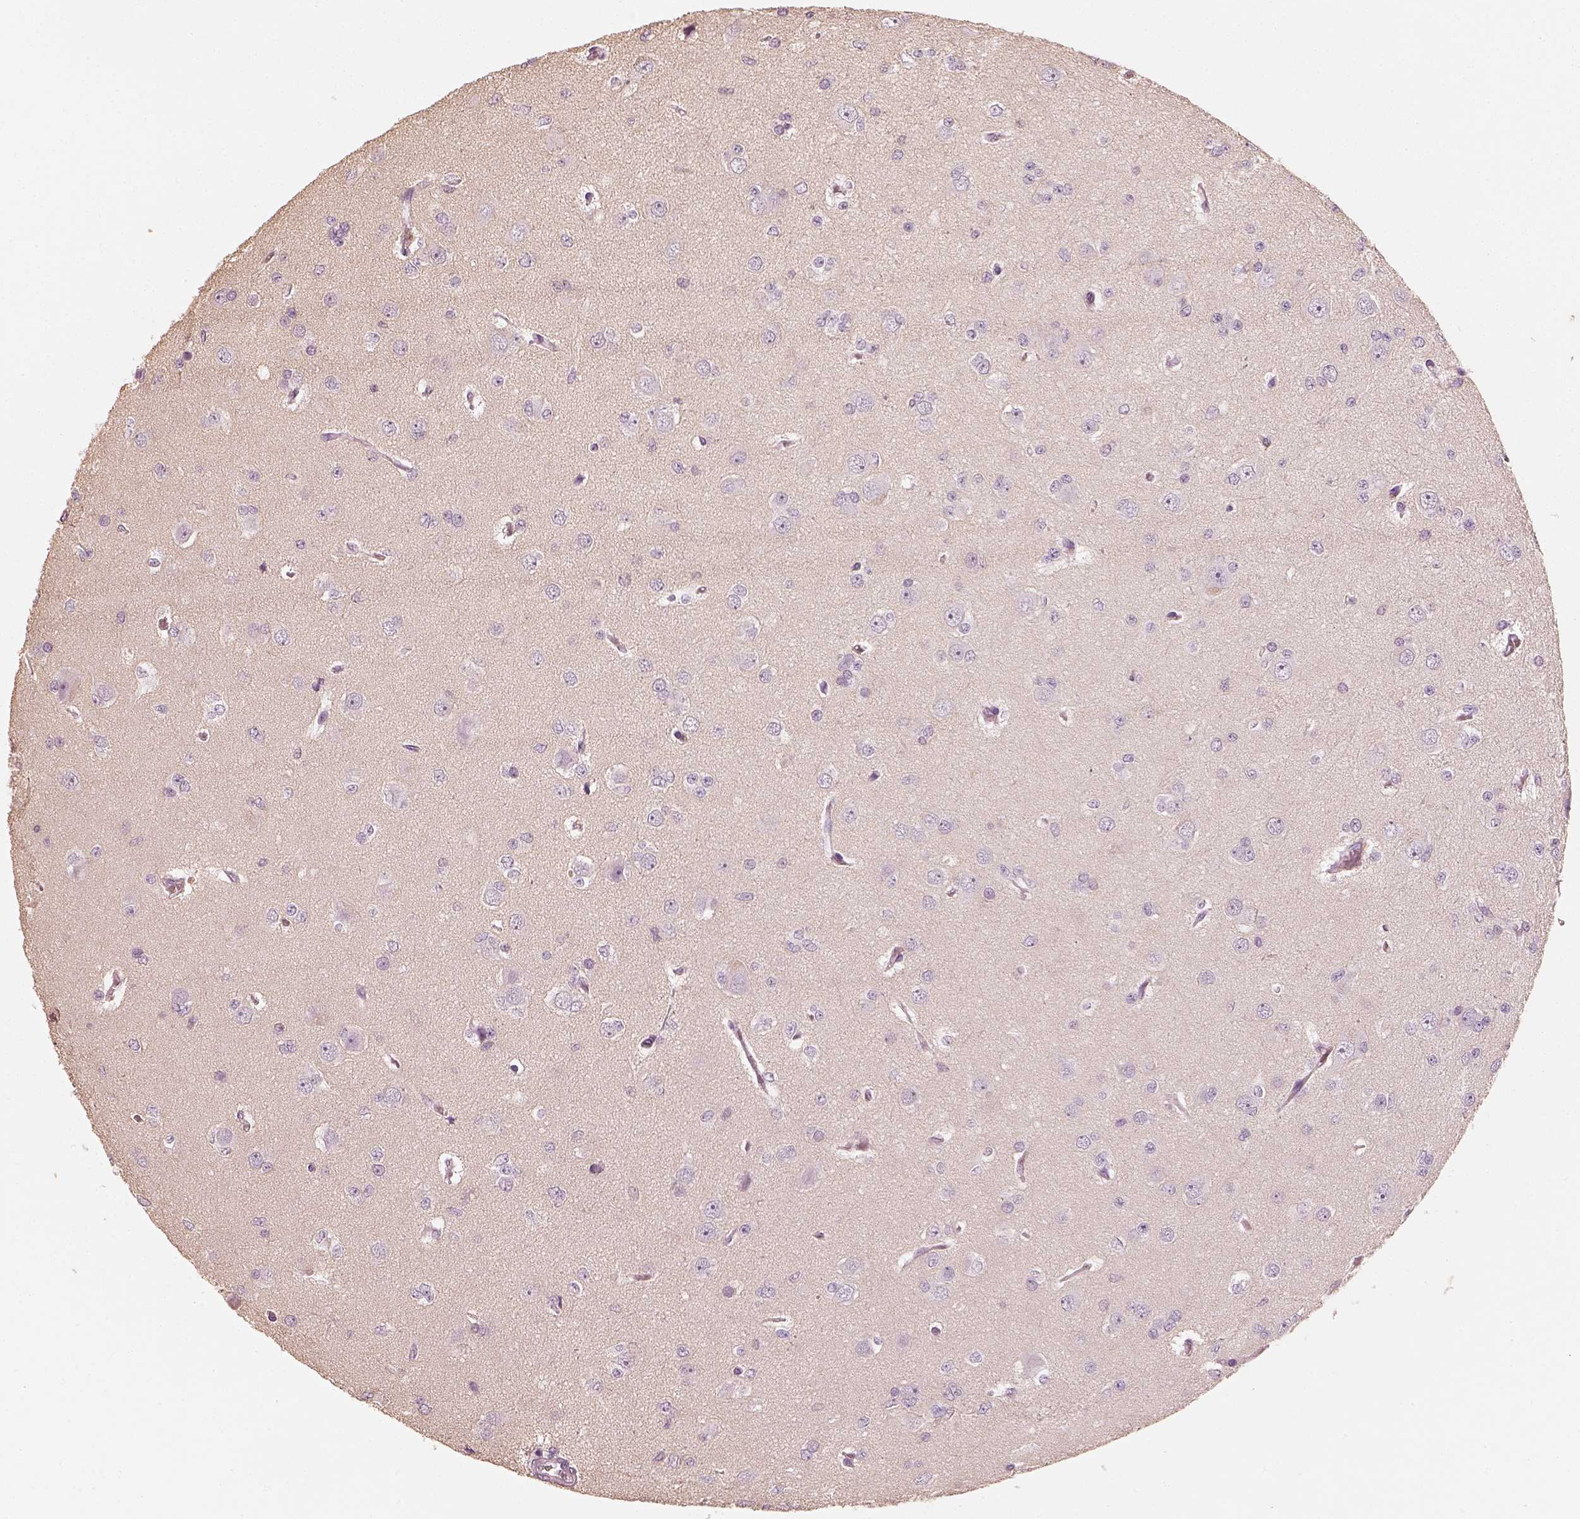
{"staining": {"intensity": "negative", "quantity": "none", "location": "none"}, "tissue": "glioma", "cell_type": "Tumor cells", "image_type": "cancer", "snomed": [{"axis": "morphology", "description": "Glioma, malignant, Low grade"}, {"axis": "topography", "description": "Brain"}], "caption": "A histopathology image of human glioma is negative for staining in tumor cells.", "gene": "RS1", "patient": {"sex": "male", "age": 27}}